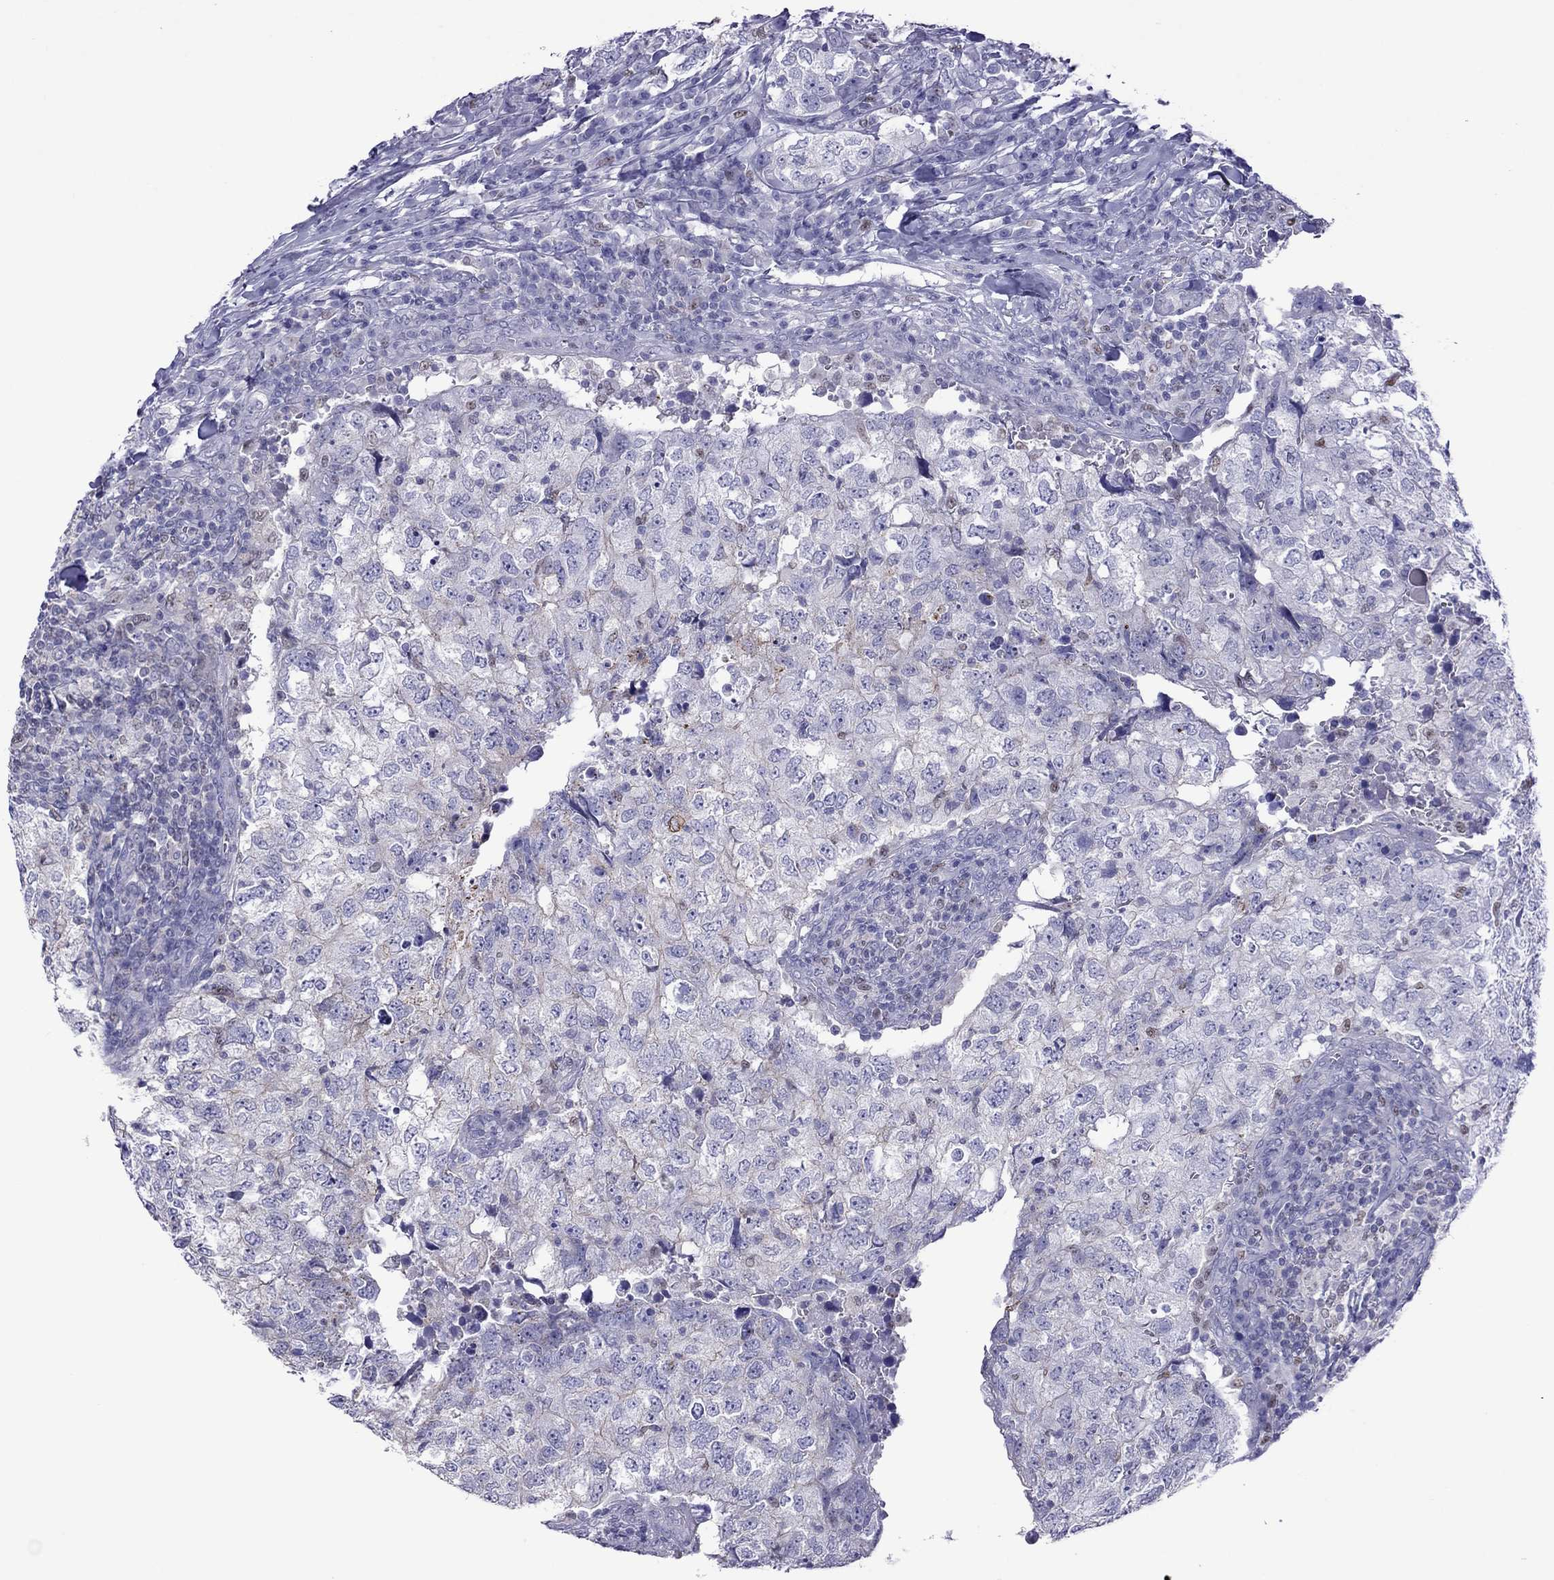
{"staining": {"intensity": "negative", "quantity": "none", "location": "none"}, "tissue": "breast cancer", "cell_type": "Tumor cells", "image_type": "cancer", "snomed": [{"axis": "morphology", "description": "Duct carcinoma"}, {"axis": "topography", "description": "Breast"}], "caption": "A high-resolution micrograph shows IHC staining of breast cancer (infiltrating ductal carcinoma), which demonstrates no significant staining in tumor cells. Nuclei are stained in blue.", "gene": "MPZ", "patient": {"sex": "female", "age": 30}}